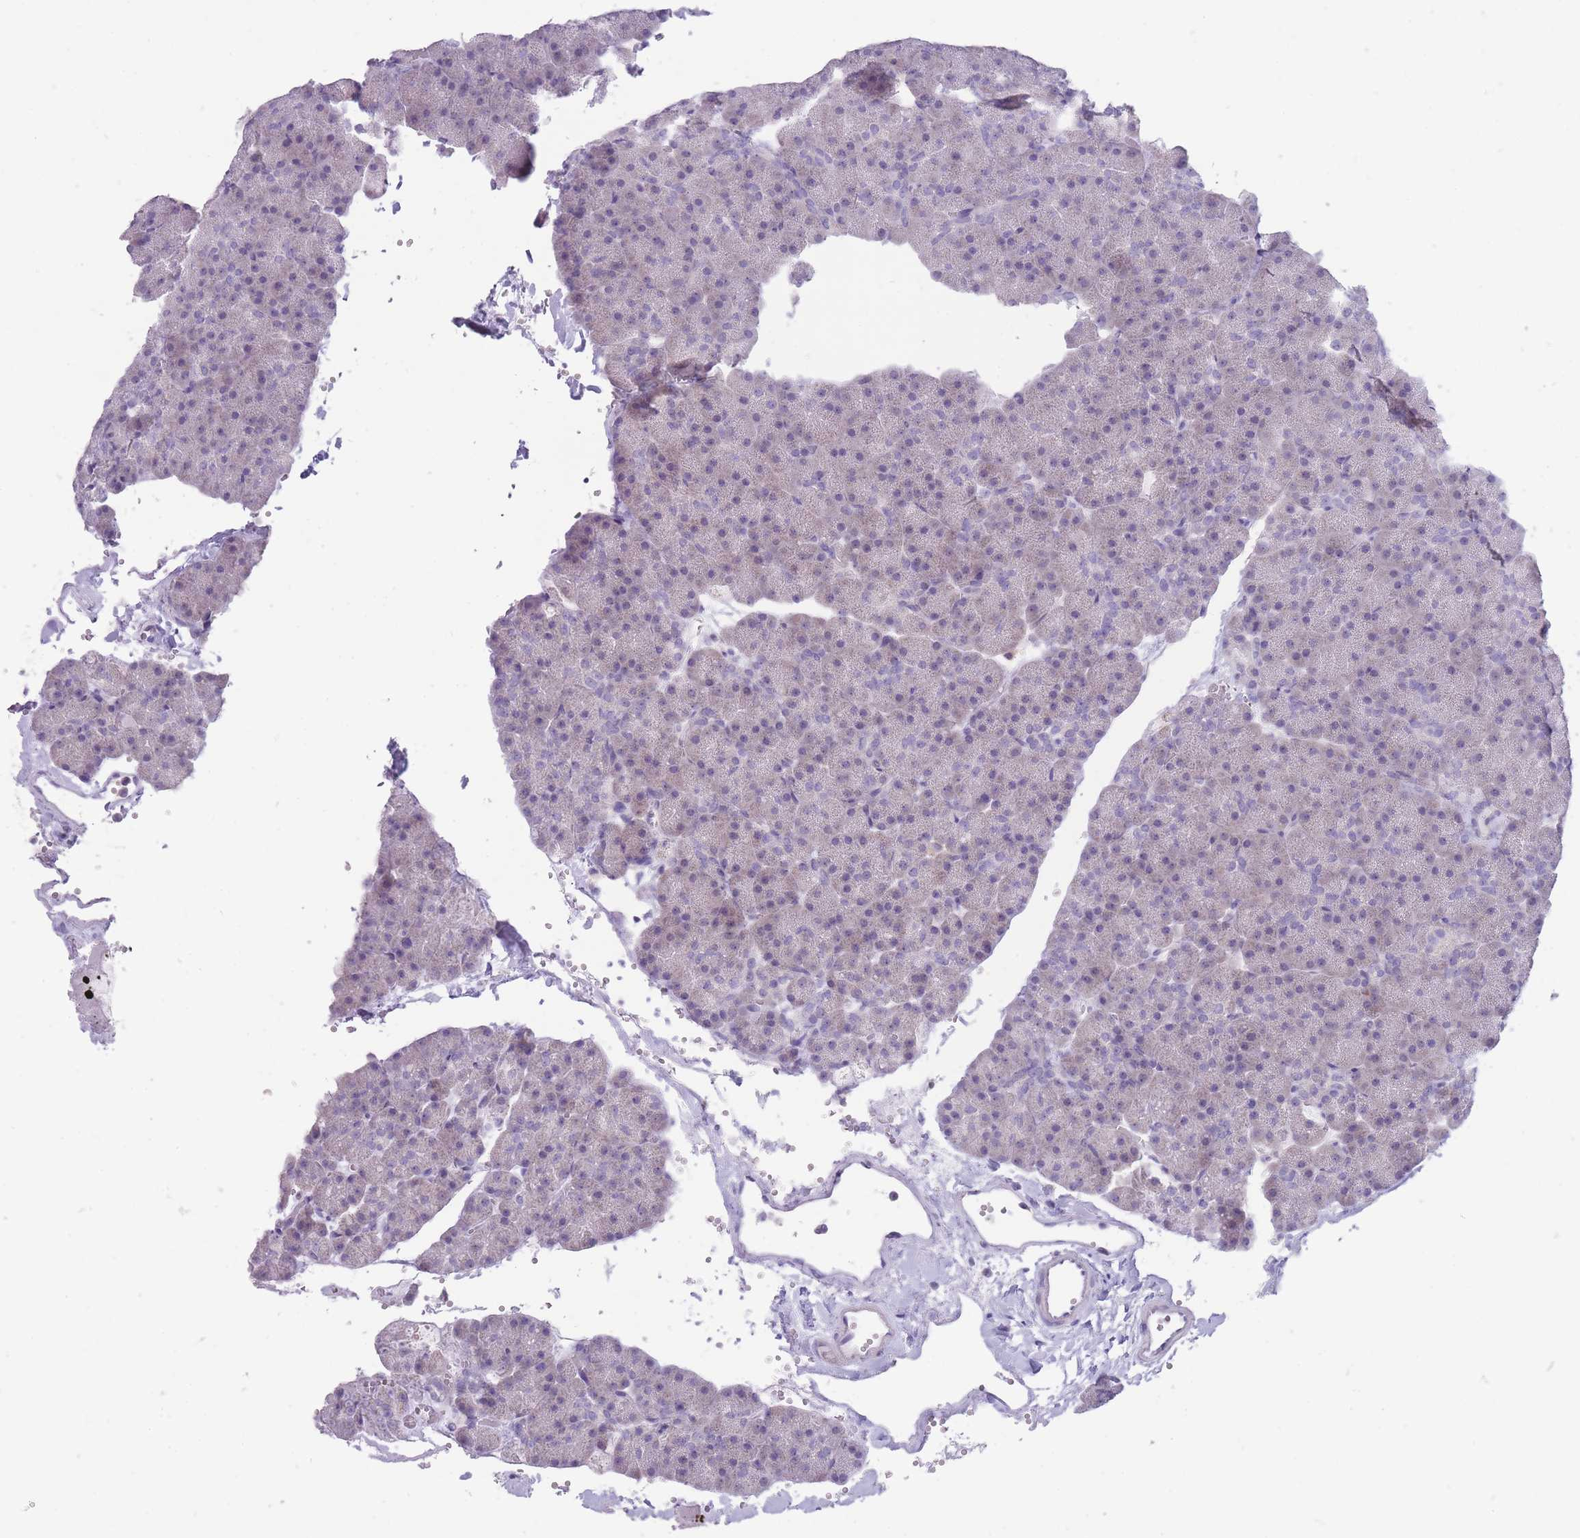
{"staining": {"intensity": "negative", "quantity": "none", "location": "none"}, "tissue": "pancreas", "cell_type": "Exocrine glandular cells", "image_type": "normal", "snomed": [{"axis": "morphology", "description": "Normal tissue, NOS"}, {"axis": "topography", "description": "Pancreas"}], "caption": "Exocrine glandular cells show no significant protein staining in benign pancreas. (Stains: DAB immunohistochemistry (IHC) with hematoxylin counter stain, Microscopy: brightfield microscopy at high magnification).", "gene": "ERICH4", "patient": {"sex": "male", "age": 36}}